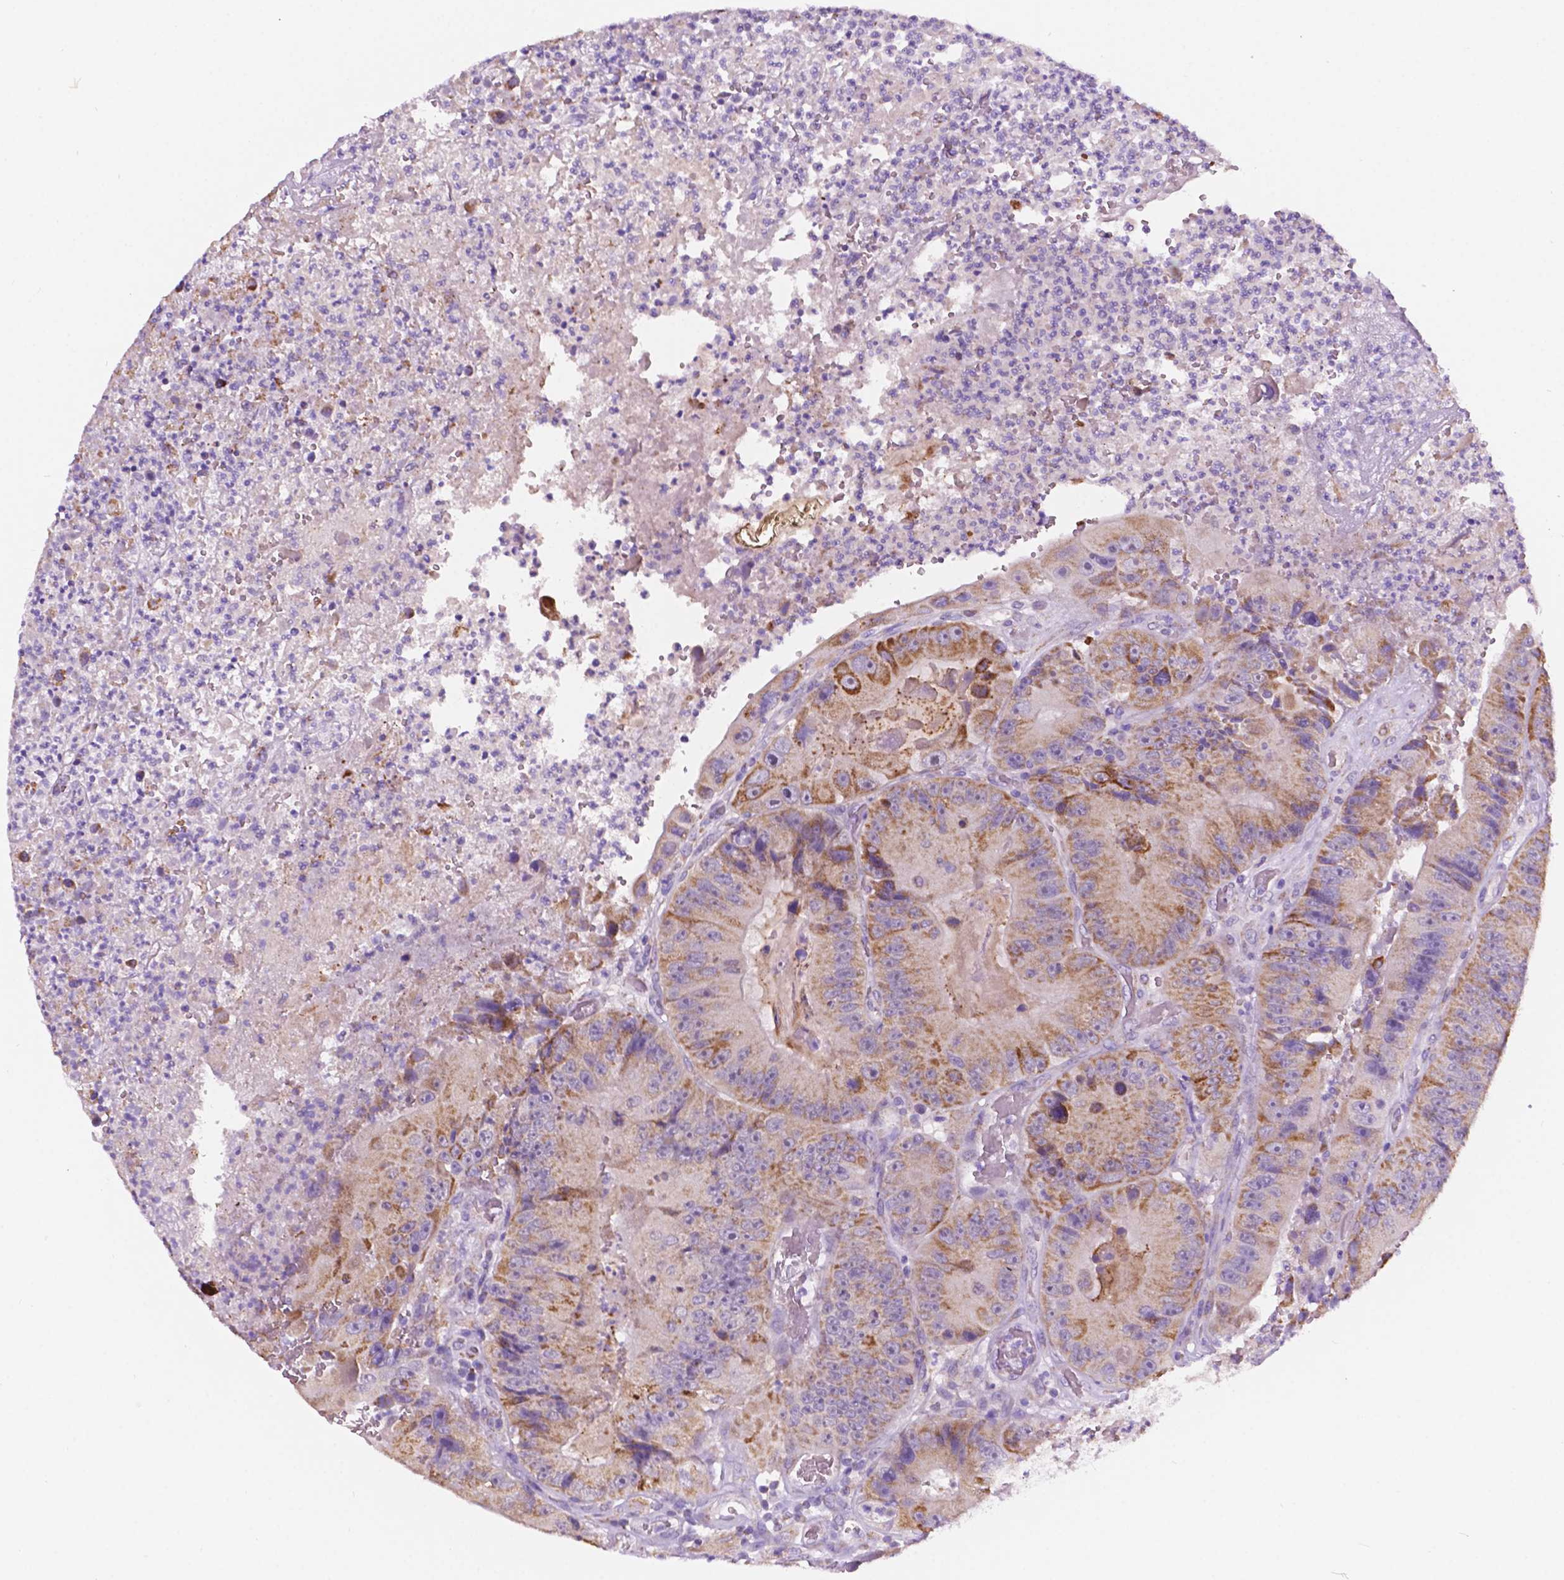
{"staining": {"intensity": "moderate", "quantity": "25%-75%", "location": "cytoplasmic/membranous"}, "tissue": "colorectal cancer", "cell_type": "Tumor cells", "image_type": "cancer", "snomed": [{"axis": "morphology", "description": "Adenocarcinoma, NOS"}, {"axis": "topography", "description": "Colon"}], "caption": "A brown stain highlights moderate cytoplasmic/membranous positivity of a protein in human adenocarcinoma (colorectal) tumor cells.", "gene": "TRPV5", "patient": {"sex": "female", "age": 86}}